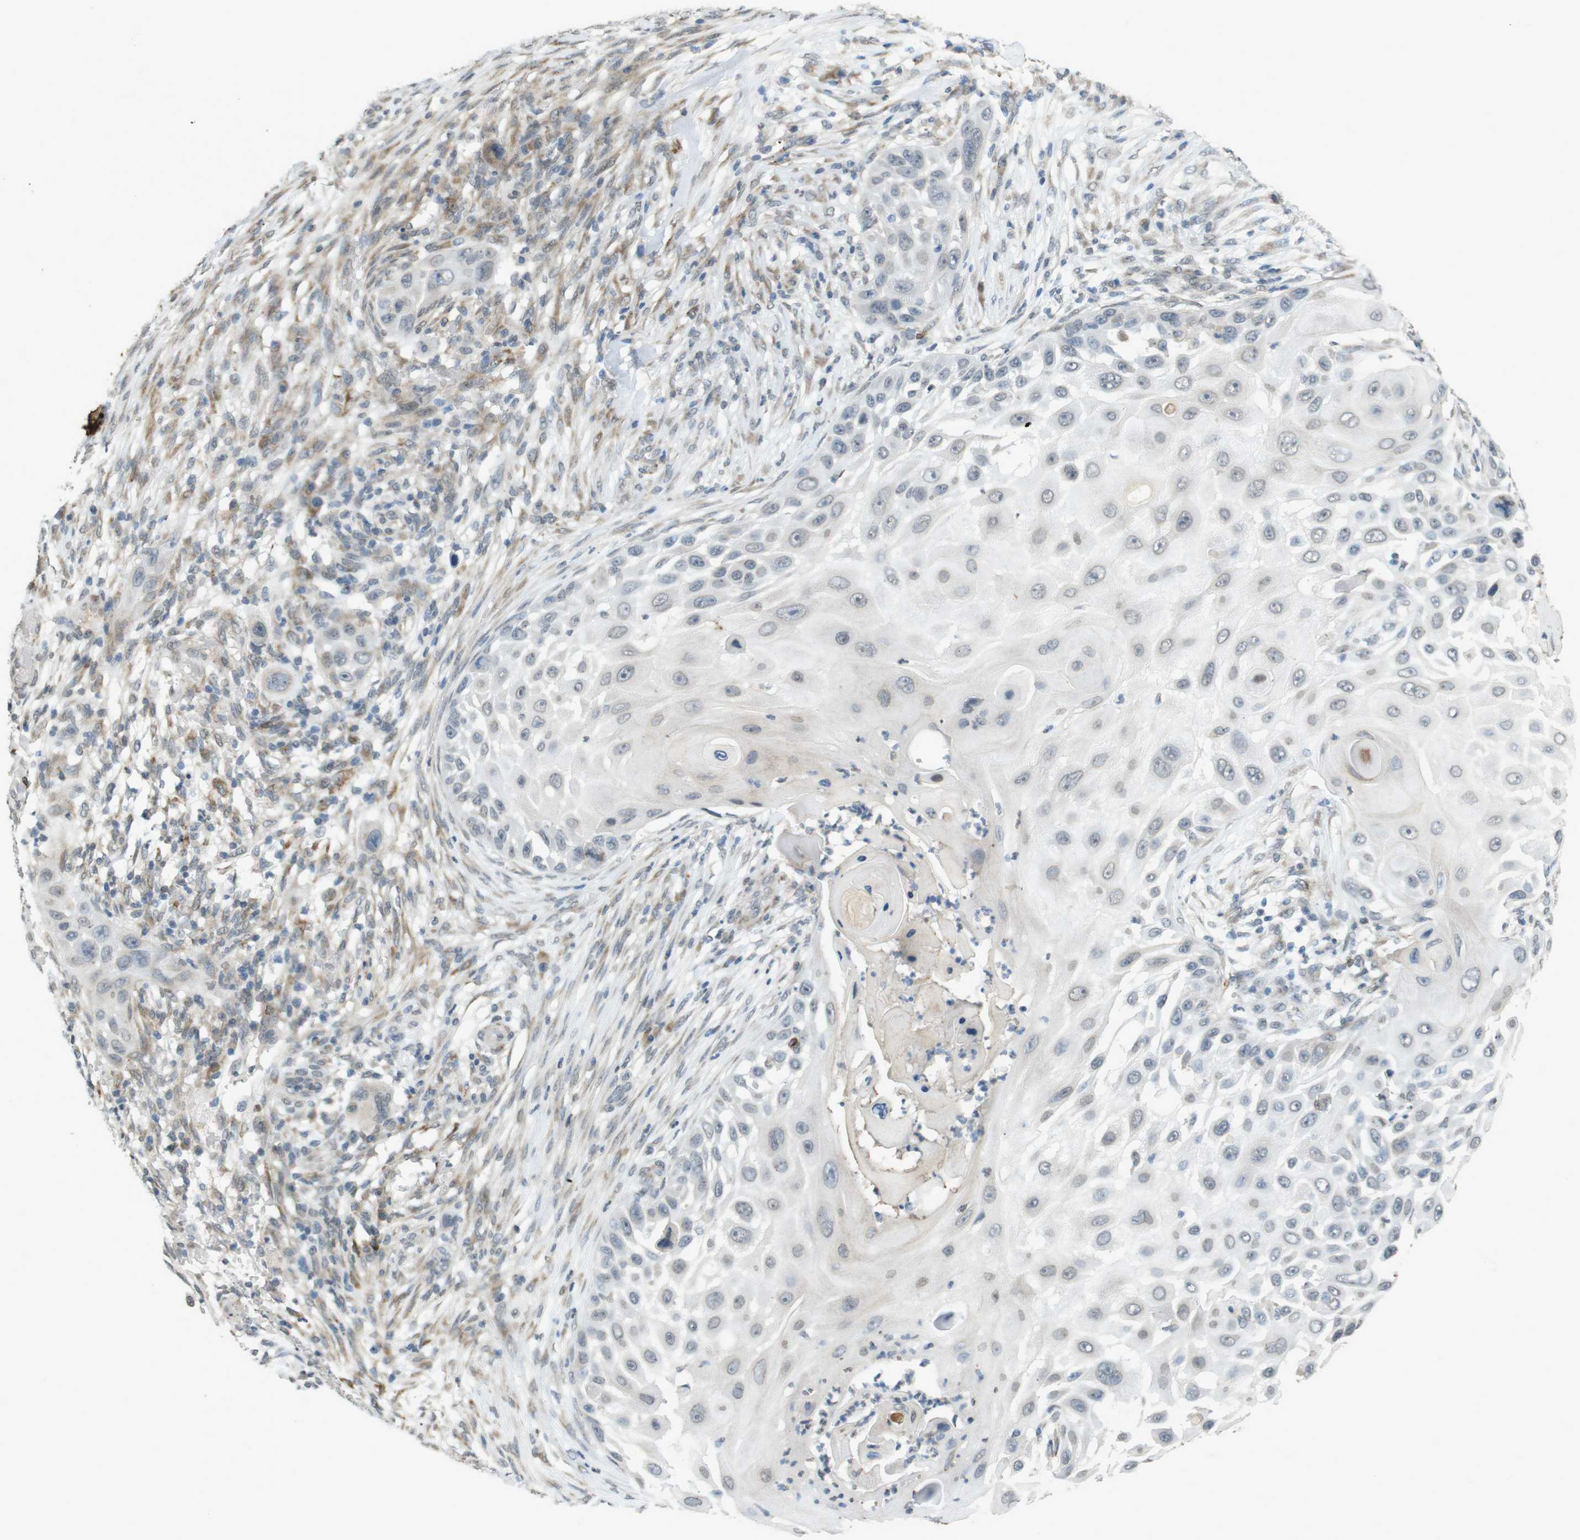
{"staining": {"intensity": "negative", "quantity": "none", "location": "none"}, "tissue": "skin cancer", "cell_type": "Tumor cells", "image_type": "cancer", "snomed": [{"axis": "morphology", "description": "Squamous cell carcinoma, NOS"}, {"axis": "topography", "description": "Skin"}], "caption": "A high-resolution histopathology image shows immunohistochemistry staining of skin cancer, which displays no significant expression in tumor cells. (Stains: DAB (3,3'-diaminobenzidine) immunohistochemistry with hematoxylin counter stain, Microscopy: brightfield microscopy at high magnification).", "gene": "FZD10", "patient": {"sex": "female", "age": 44}}